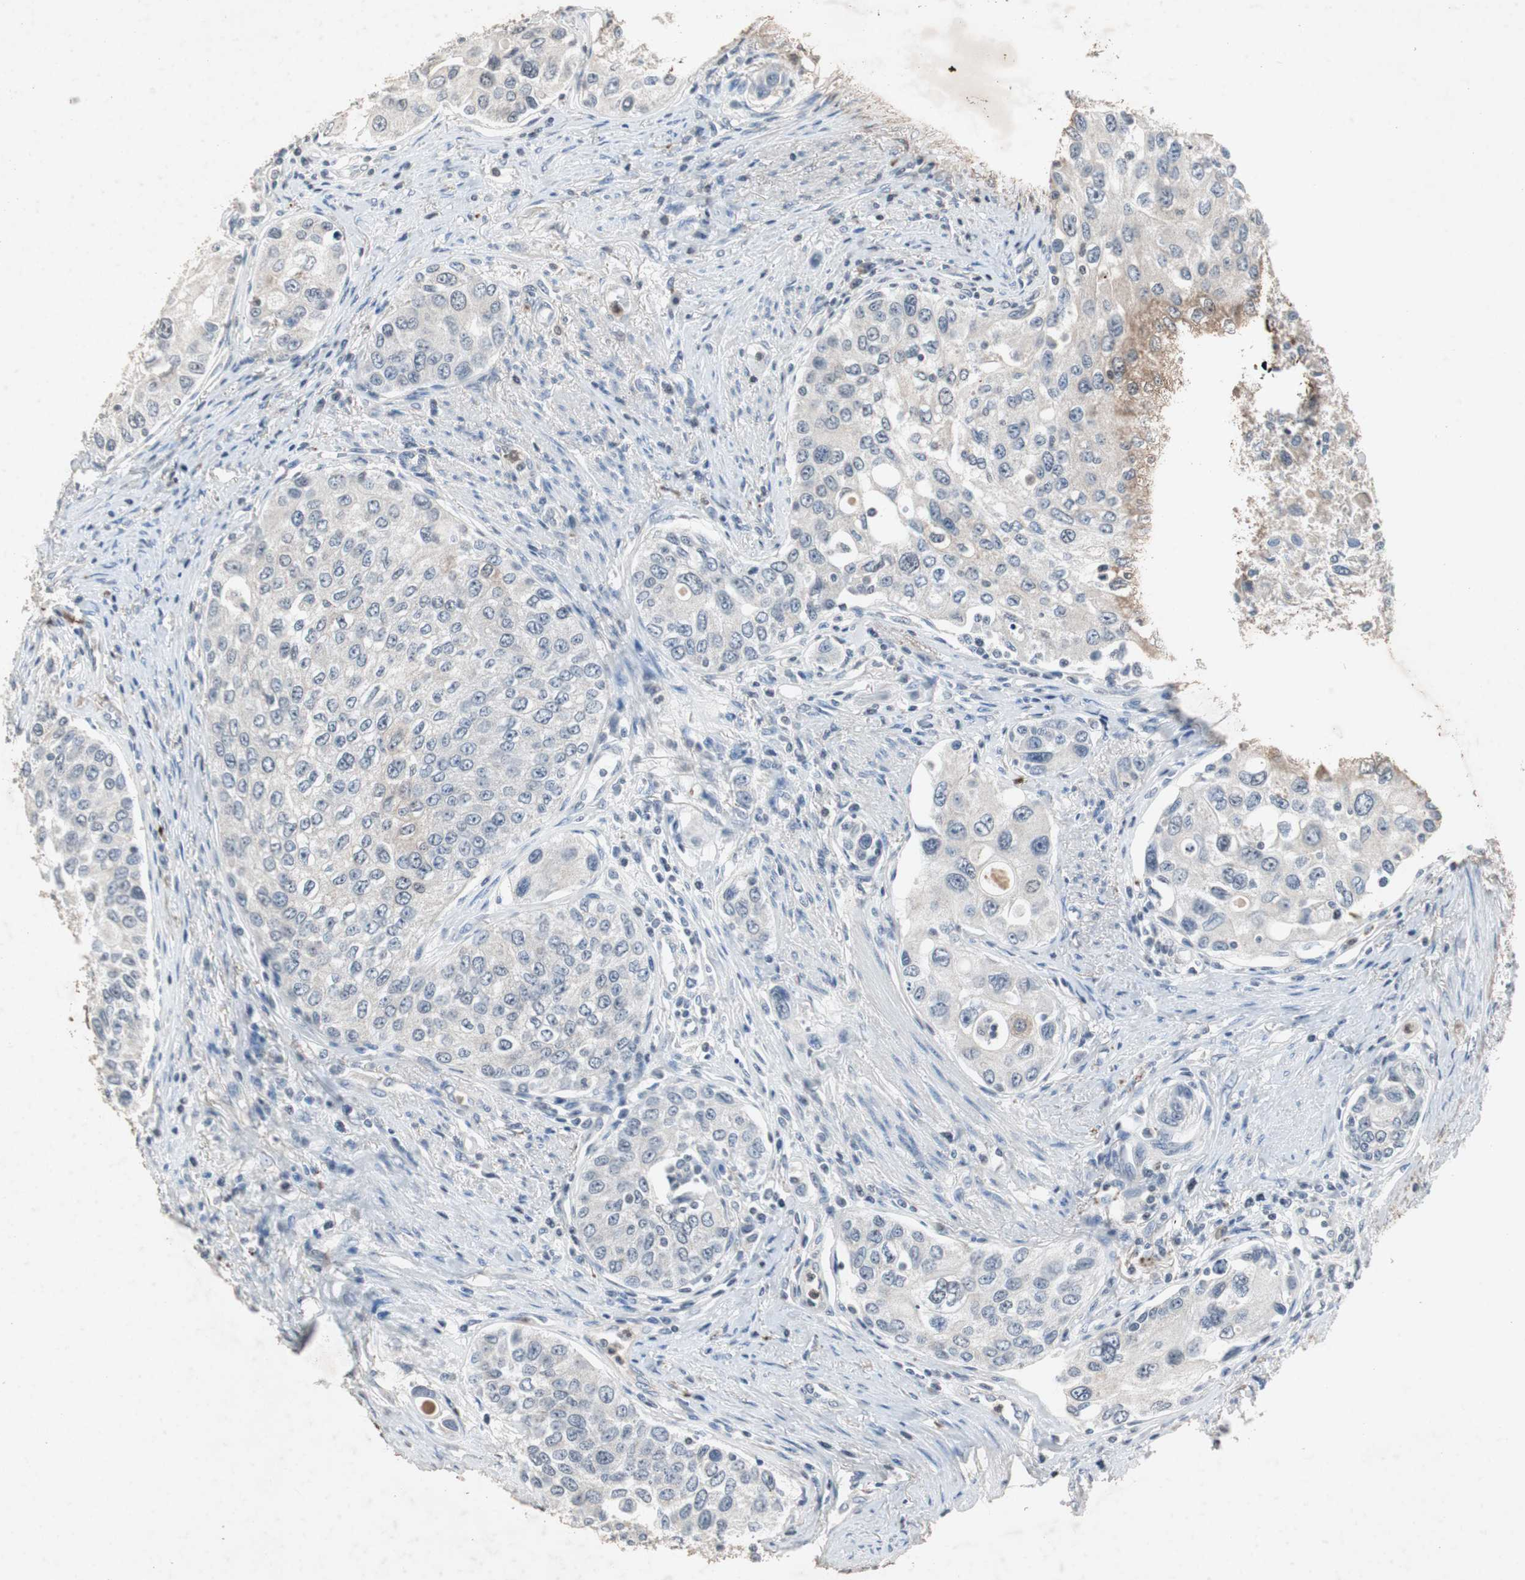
{"staining": {"intensity": "negative", "quantity": "none", "location": "none"}, "tissue": "urothelial cancer", "cell_type": "Tumor cells", "image_type": "cancer", "snomed": [{"axis": "morphology", "description": "Urothelial carcinoma, High grade"}, {"axis": "topography", "description": "Urinary bladder"}], "caption": "High-grade urothelial carcinoma was stained to show a protein in brown. There is no significant expression in tumor cells.", "gene": "ADNP2", "patient": {"sex": "female", "age": 56}}